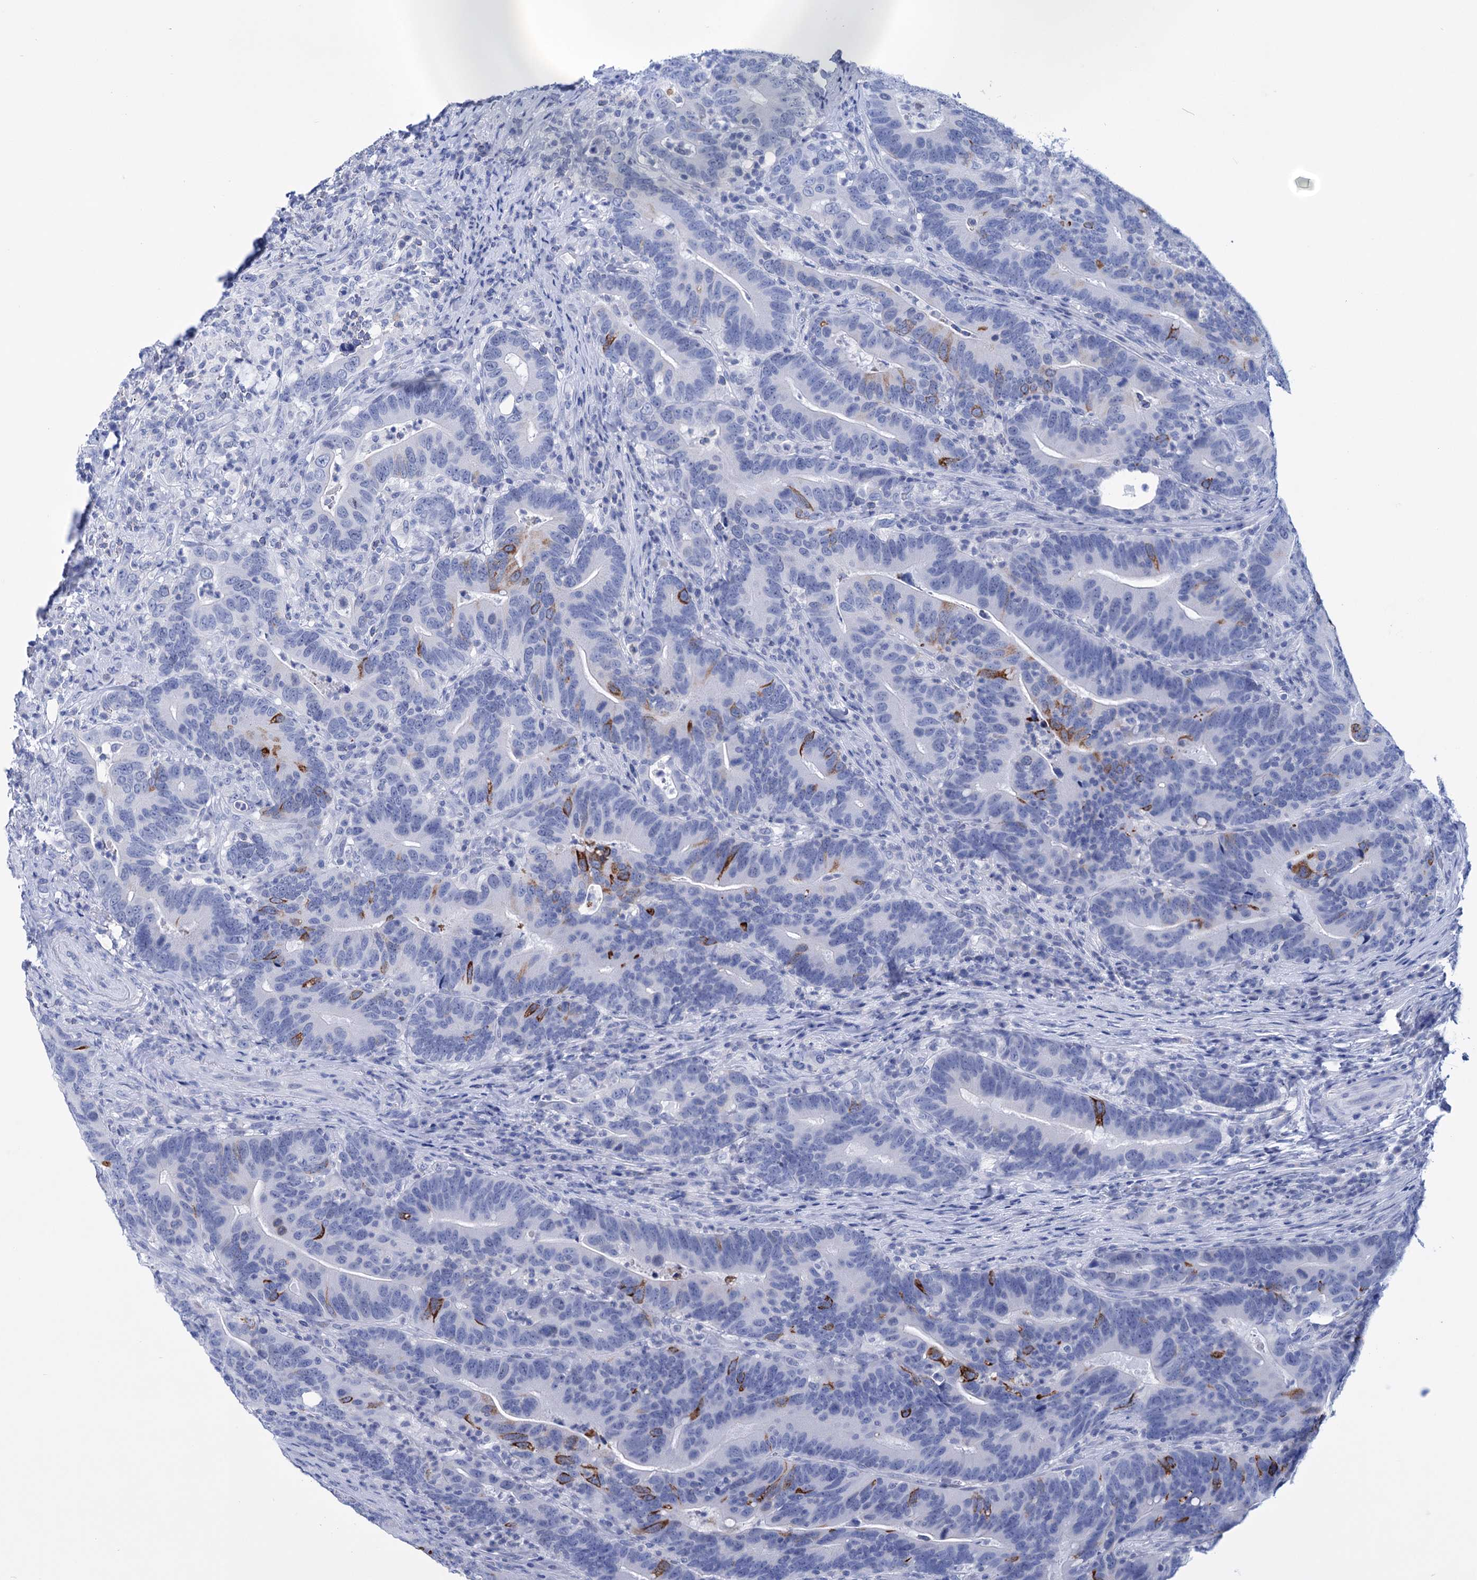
{"staining": {"intensity": "strong", "quantity": "<25%", "location": "cytoplasmic/membranous"}, "tissue": "colorectal cancer", "cell_type": "Tumor cells", "image_type": "cancer", "snomed": [{"axis": "morphology", "description": "Adenocarcinoma, NOS"}, {"axis": "topography", "description": "Colon"}], "caption": "Immunohistochemistry (IHC) photomicrograph of human adenocarcinoma (colorectal) stained for a protein (brown), which exhibits medium levels of strong cytoplasmic/membranous staining in approximately <25% of tumor cells.", "gene": "FBXW12", "patient": {"sex": "female", "age": 66}}